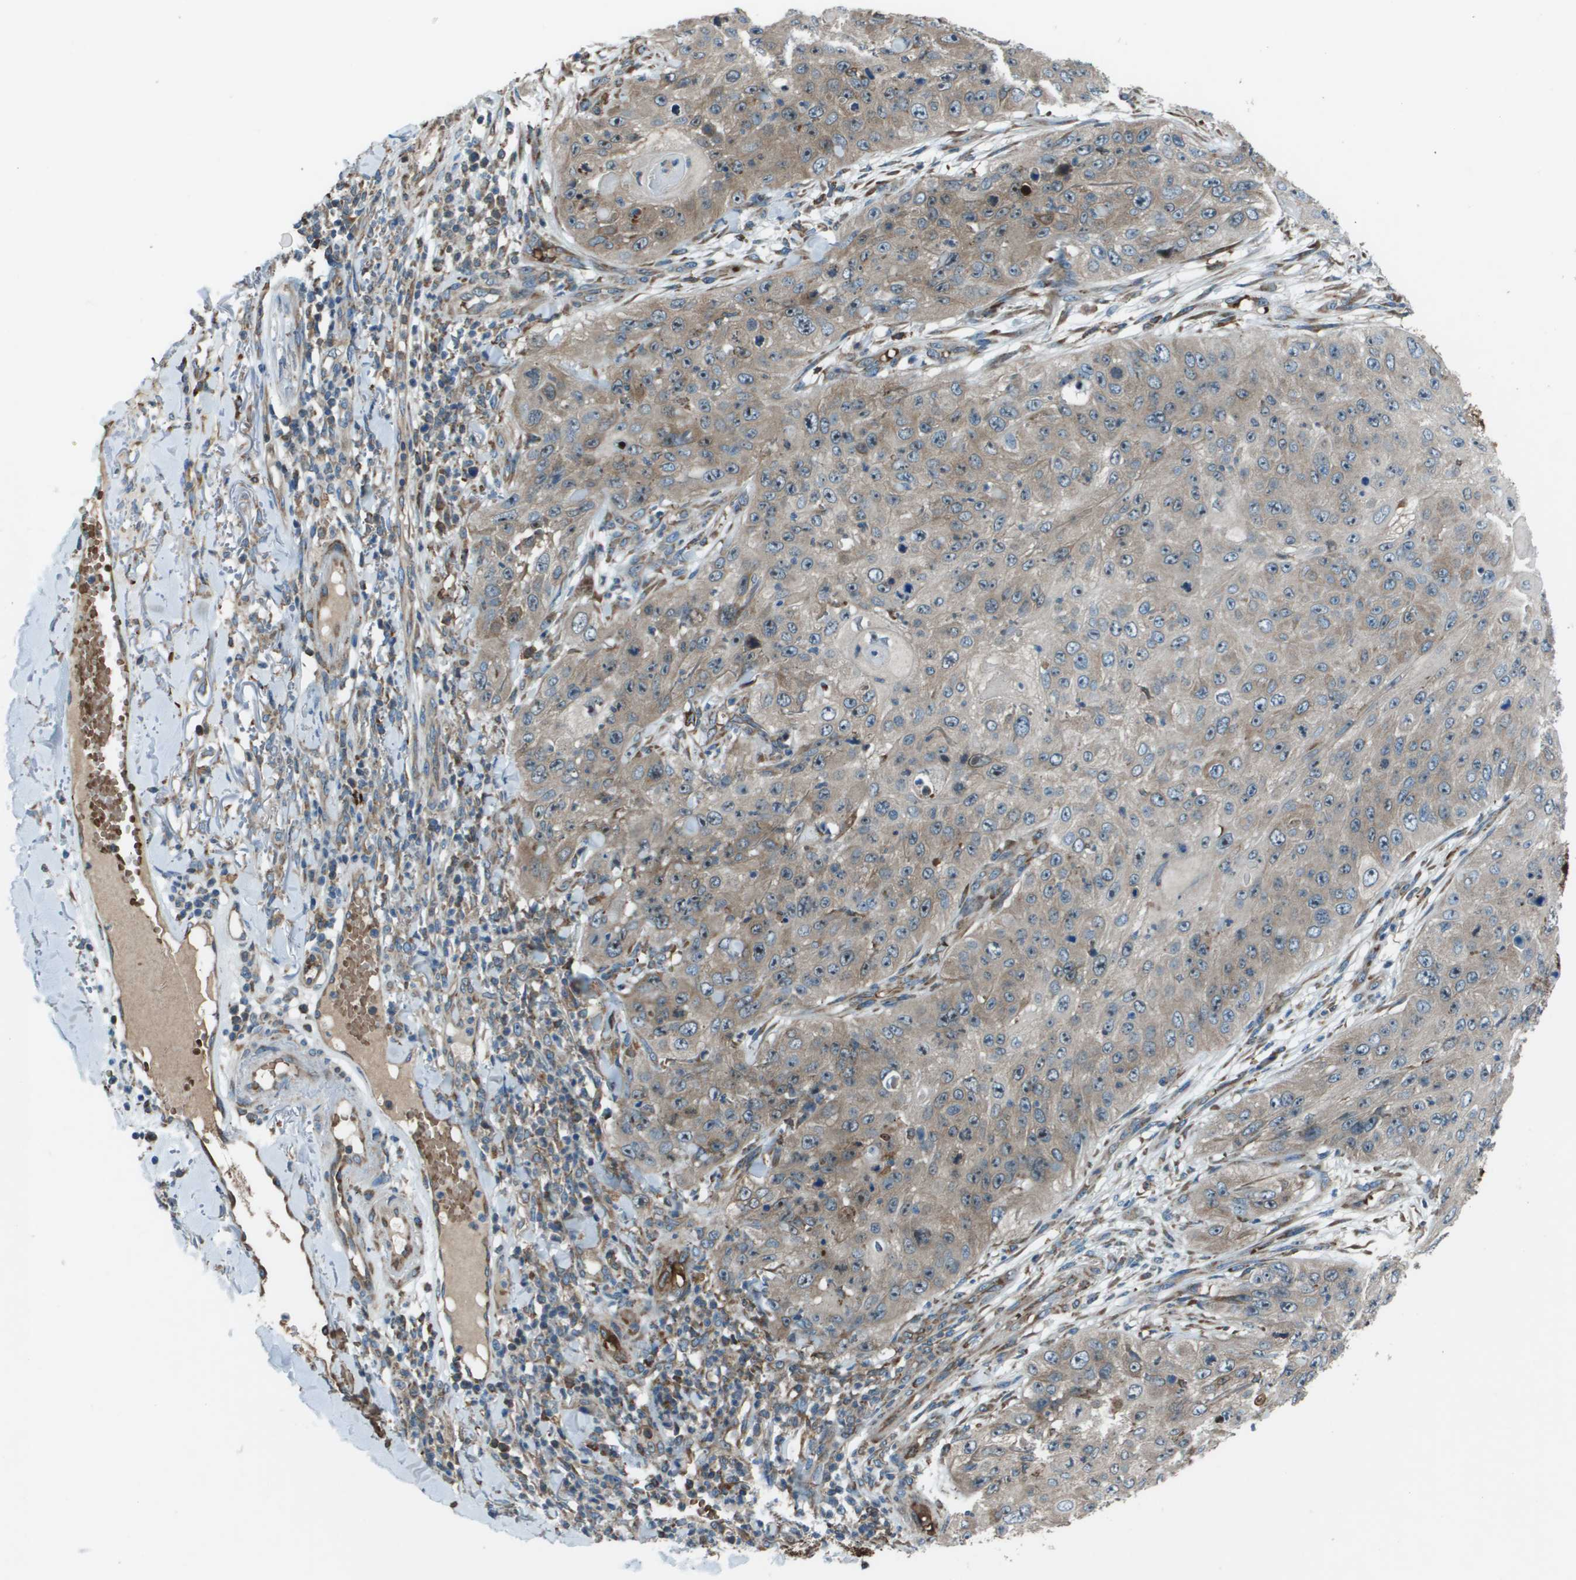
{"staining": {"intensity": "weak", "quantity": ">75%", "location": "cytoplasmic/membranous"}, "tissue": "skin cancer", "cell_type": "Tumor cells", "image_type": "cancer", "snomed": [{"axis": "morphology", "description": "Squamous cell carcinoma, NOS"}, {"axis": "topography", "description": "Skin"}], "caption": "Brown immunohistochemical staining in human squamous cell carcinoma (skin) shows weak cytoplasmic/membranous expression in about >75% of tumor cells. (DAB IHC, brown staining for protein, blue staining for nuclei).", "gene": "UTS2", "patient": {"sex": "female", "age": 80}}